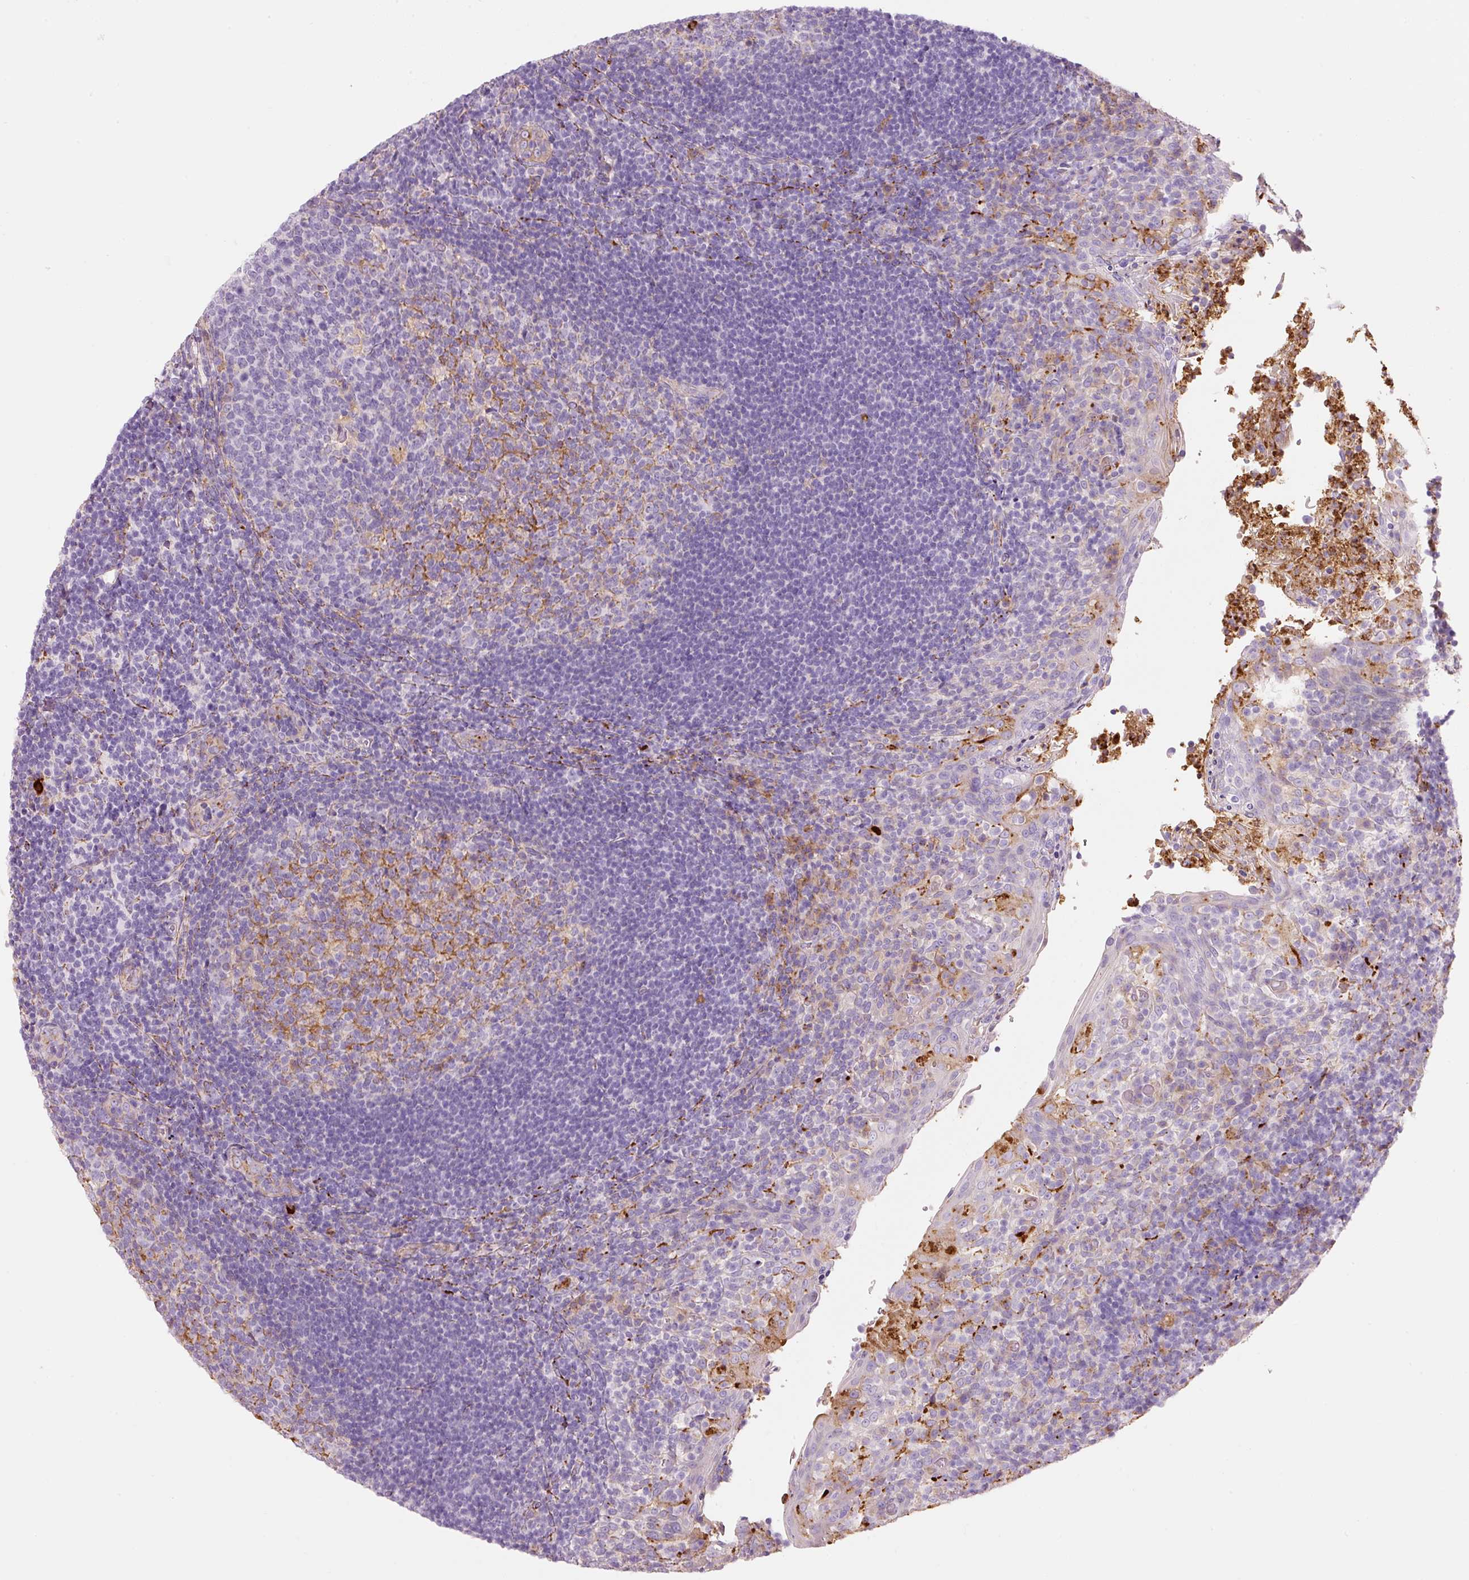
{"staining": {"intensity": "moderate", "quantity": "<25%", "location": "cytoplasmic/membranous"}, "tissue": "tonsil", "cell_type": "Germinal center cells", "image_type": "normal", "snomed": [{"axis": "morphology", "description": "Normal tissue, NOS"}, {"axis": "topography", "description": "Tonsil"}], "caption": "Germinal center cells show moderate cytoplasmic/membranous staining in approximately <25% of cells in normal tonsil. The protein of interest is stained brown, and the nuclei are stained in blue (DAB (3,3'-diaminobenzidine) IHC with brightfield microscopy, high magnification).", "gene": "TMC8", "patient": {"sex": "female", "age": 10}}